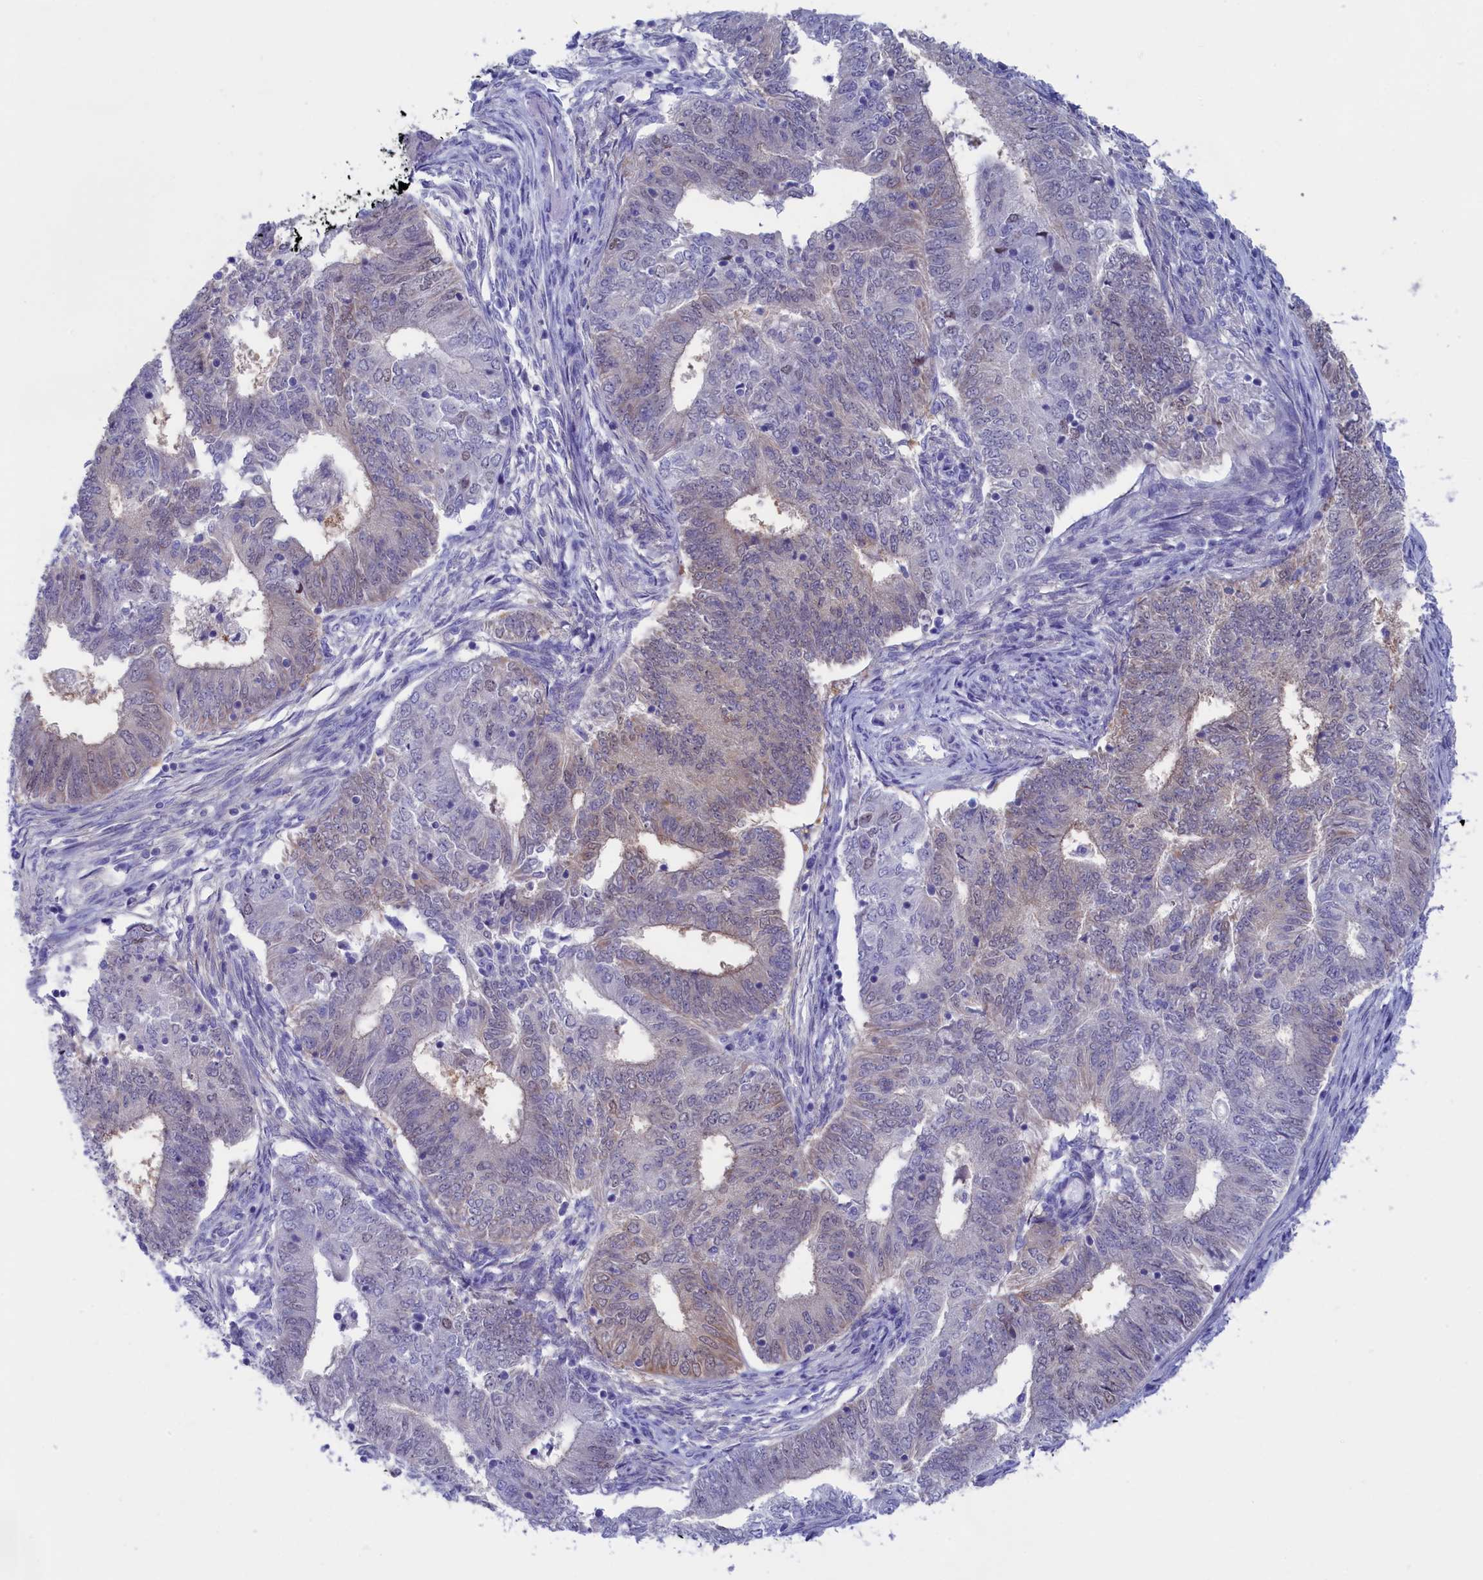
{"staining": {"intensity": "negative", "quantity": "none", "location": "none"}, "tissue": "endometrial cancer", "cell_type": "Tumor cells", "image_type": "cancer", "snomed": [{"axis": "morphology", "description": "Adenocarcinoma, NOS"}, {"axis": "topography", "description": "Endometrium"}], "caption": "A histopathology image of human endometrial cancer (adenocarcinoma) is negative for staining in tumor cells. (DAB IHC, high magnification).", "gene": "VPS35L", "patient": {"sex": "female", "age": 62}}